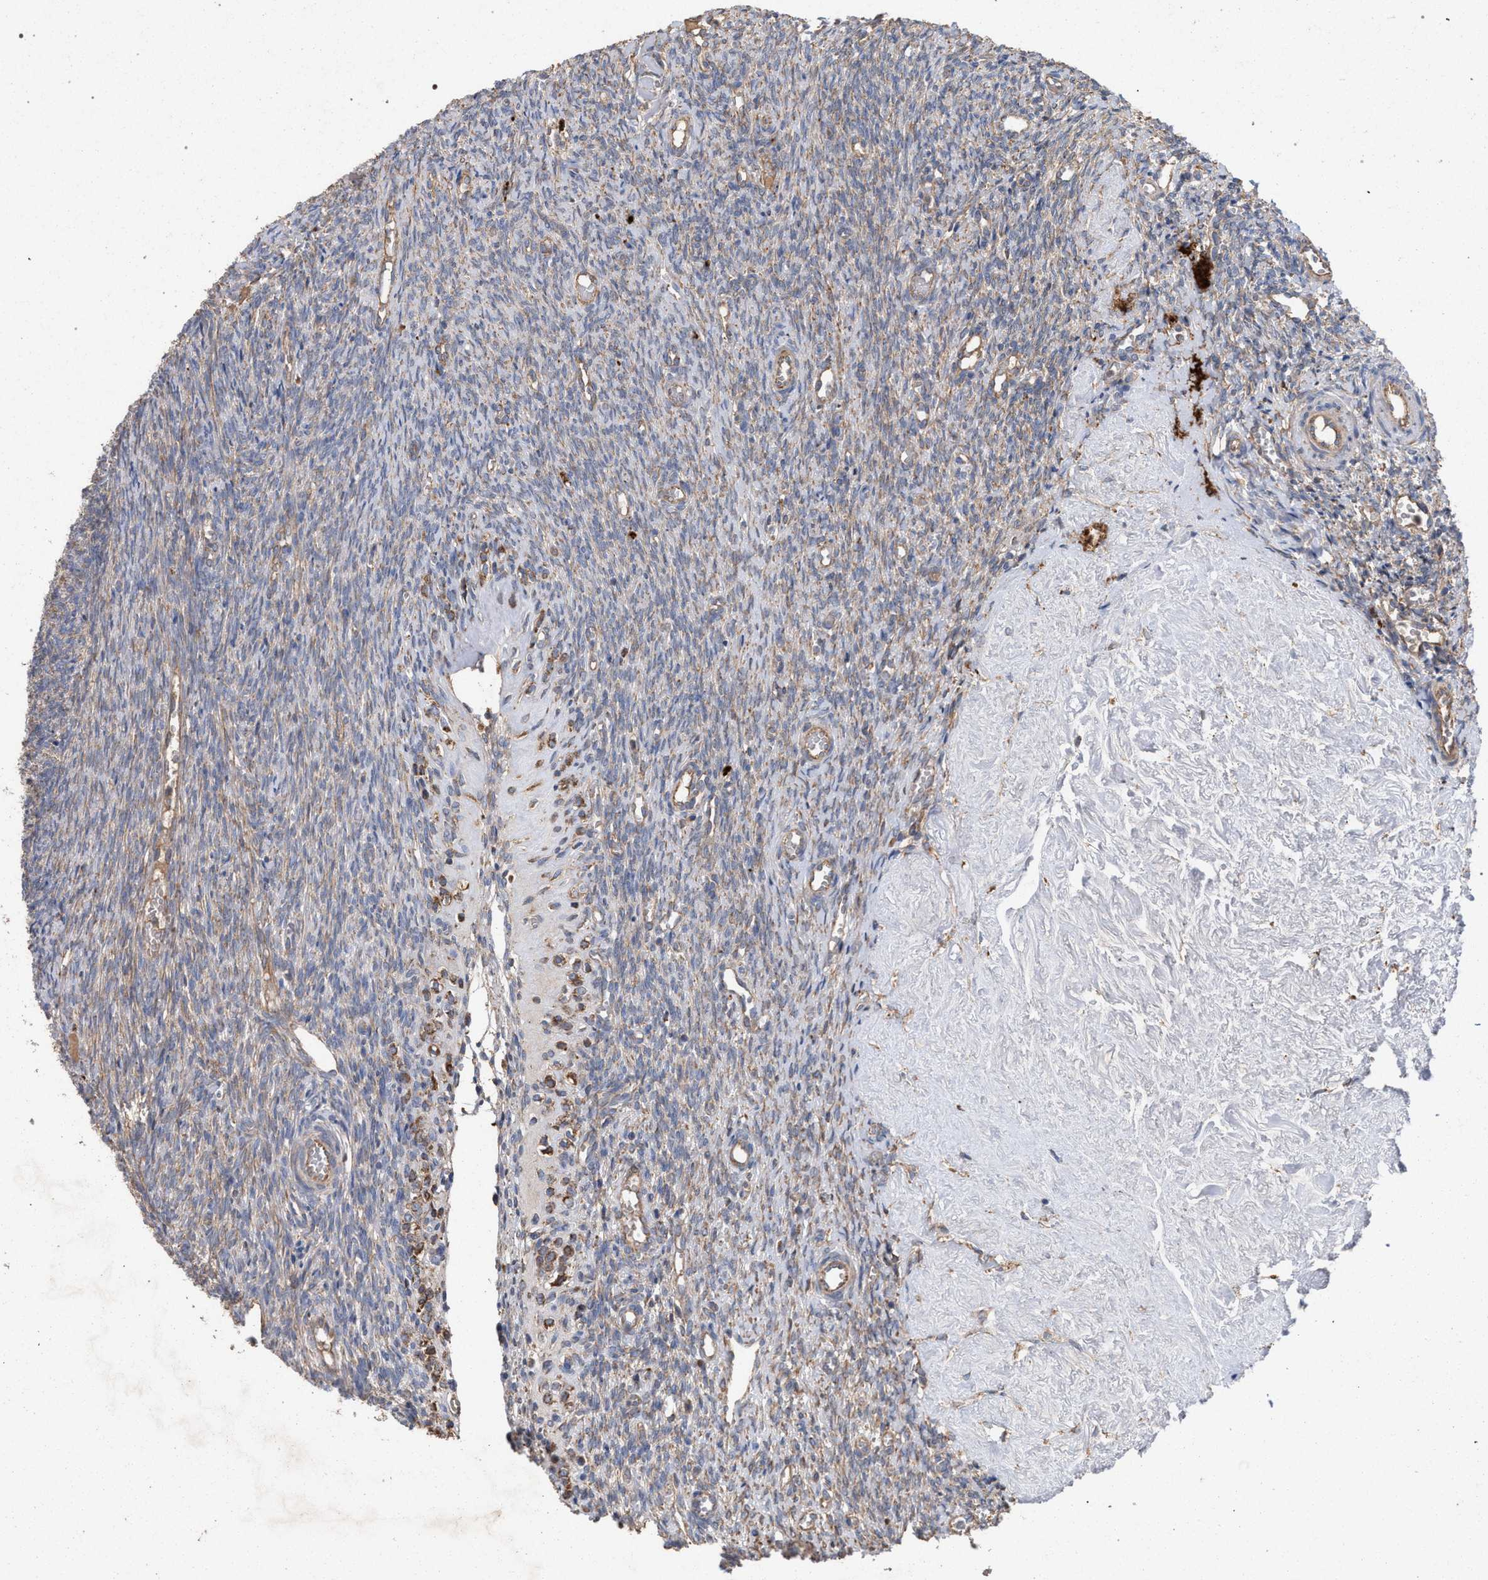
{"staining": {"intensity": "weak", "quantity": "<25%", "location": "cytoplasmic/membranous"}, "tissue": "ovary", "cell_type": "Follicle cells", "image_type": "normal", "snomed": [{"axis": "morphology", "description": "Normal tissue, NOS"}, {"axis": "topography", "description": "Ovary"}], "caption": "The photomicrograph shows no significant expression in follicle cells of ovary. Brightfield microscopy of IHC stained with DAB (brown) and hematoxylin (blue), captured at high magnification.", "gene": "BCL2L12", "patient": {"sex": "female", "age": 41}}